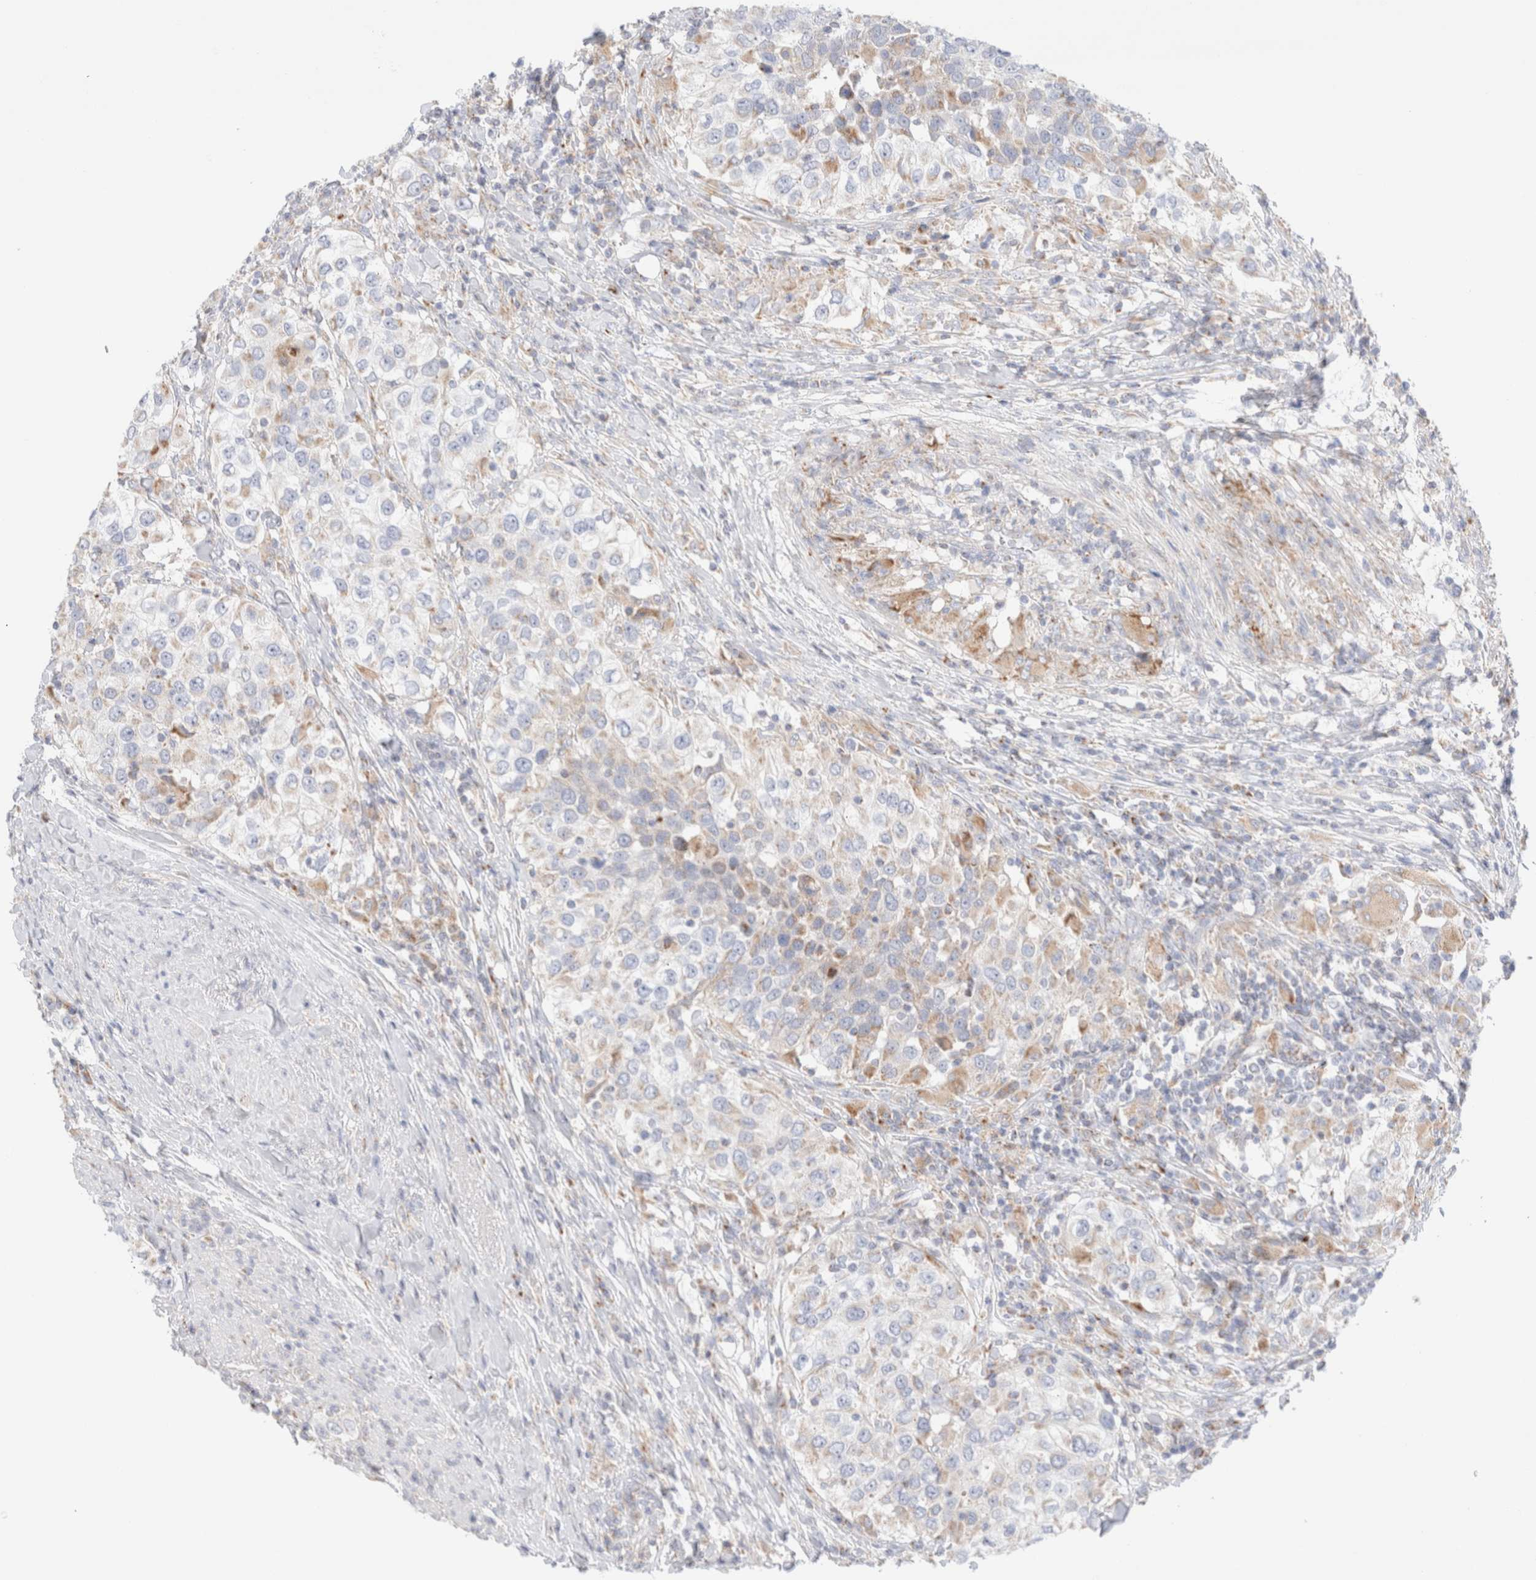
{"staining": {"intensity": "weak", "quantity": "<25%", "location": "cytoplasmic/membranous"}, "tissue": "urothelial cancer", "cell_type": "Tumor cells", "image_type": "cancer", "snomed": [{"axis": "morphology", "description": "Urothelial carcinoma, High grade"}, {"axis": "topography", "description": "Urinary bladder"}], "caption": "A micrograph of urothelial carcinoma (high-grade) stained for a protein demonstrates no brown staining in tumor cells. Brightfield microscopy of IHC stained with DAB (brown) and hematoxylin (blue), captured at high magnification.", "gene": "ATP6V1C1", "patient": {"sex": "female", "age": 80}}